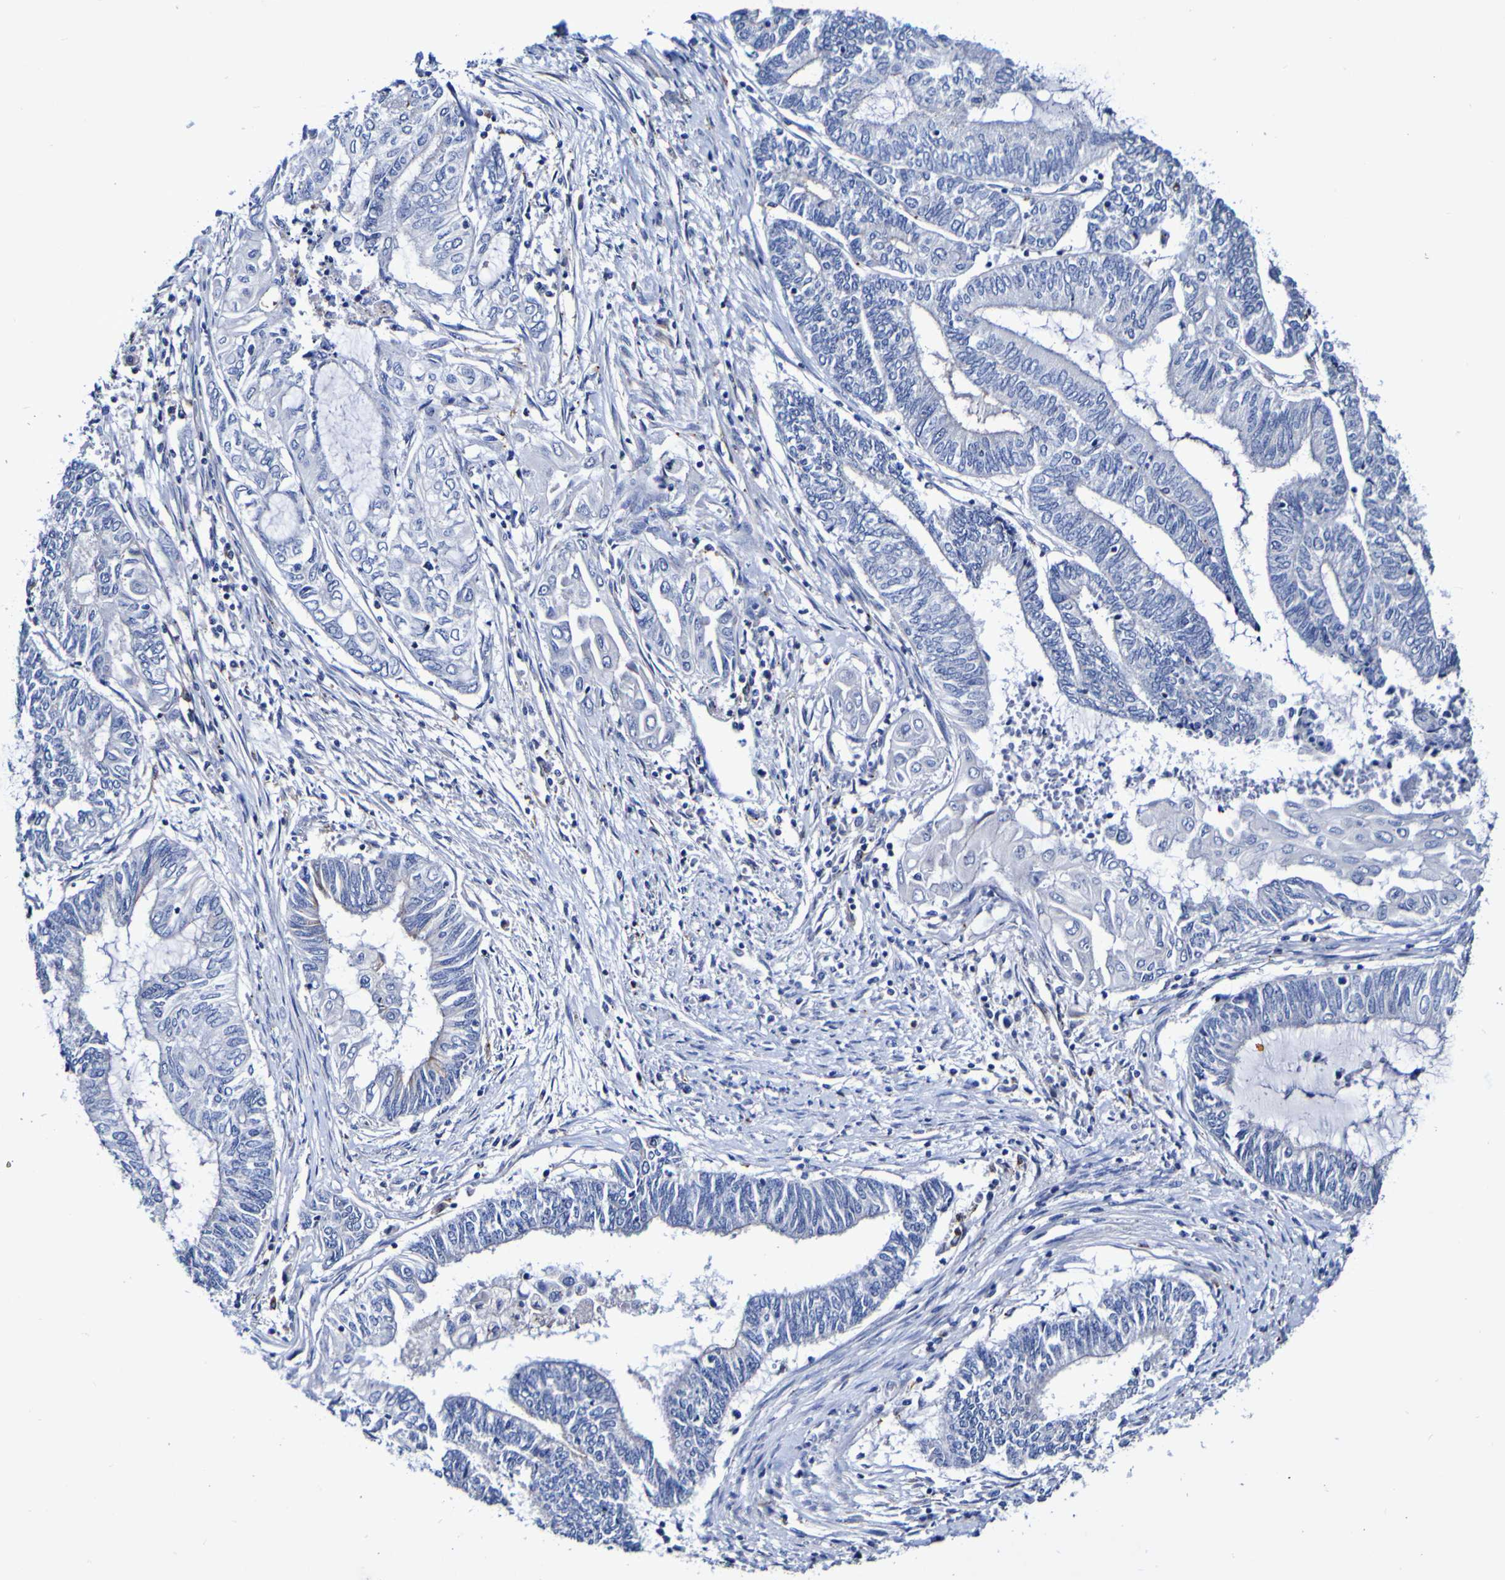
{"staining": {"intensity": "negative", "quantity": "none", "location": "none"}, "tissue": "endometrial cancer", "cell_type": "Tumor cells", "image_type": "cancer", "snomed": [{"axis": "morphology", "description": "Adenocarcinoma, NOS"}, {"axis": "topography", "description": "Uterus"}, {"axis": "topography", "description": "Endometrium"}], "caption": "The IHC histopathology image has no significant staining in tumor cells of endometrial cancer (adenocarcinoma) tissue.", "gene": "SEZ6", "patient": {"sex": "female", "age": 70}}